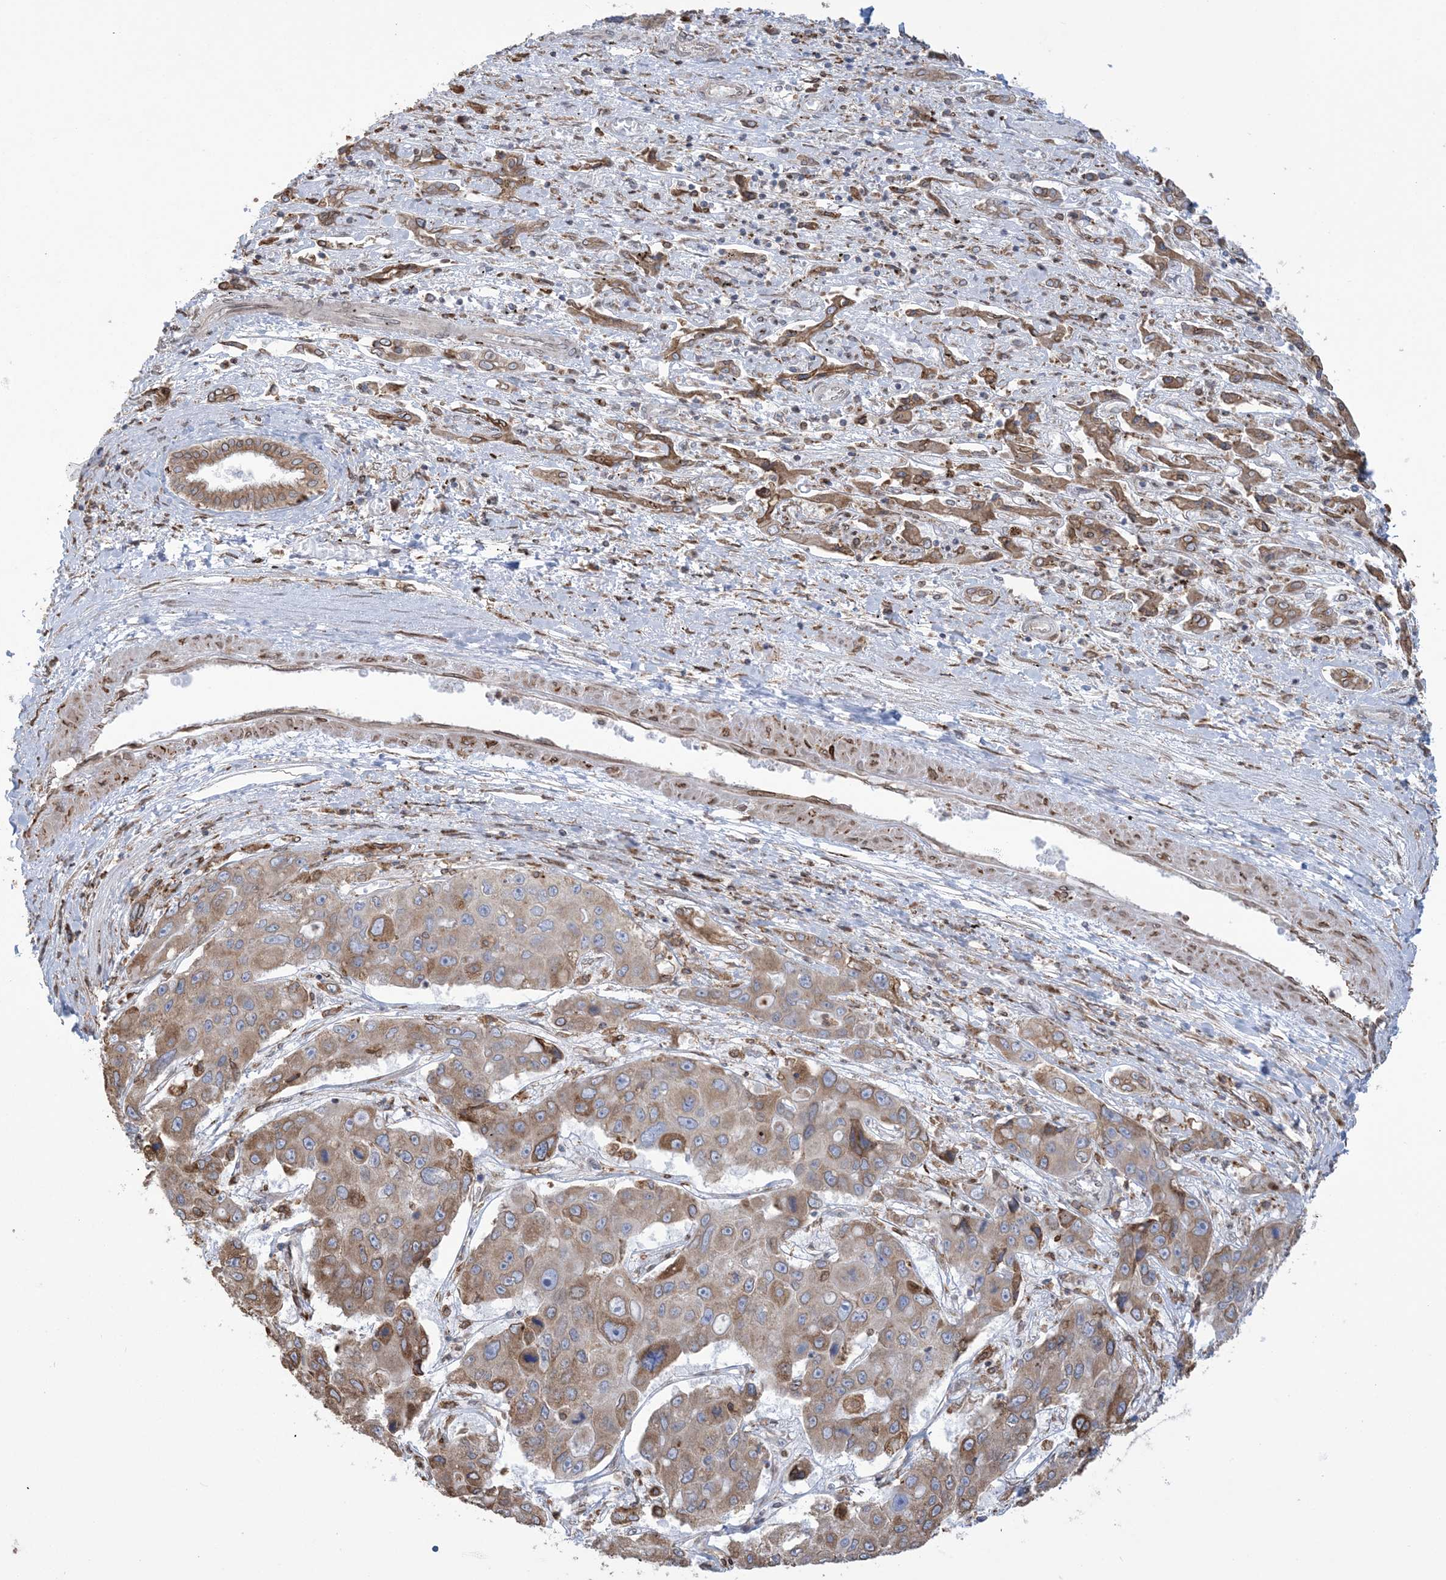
{"staining": {"intensity": "moderate", "quantity": ">75%", "location": "cytoplasmic/membranous"}, "tissue": "liver cancer", "cell_type": "Tumor cells", "image_type": "cancer", "snomed": [{"axis": "morphology", "description": "Cholangiocarcinoma"}, {"axis": "topography", "description": "Liver"}], "caption": "Brown immunohistochemical staining in human cholangiocarcinoma (liver) reveals moderate cytoplasmic/membranous staining in about >75% of tumor cells.", "gene": "SHANK1", "patient": {"sex": "male", "age": 67}}